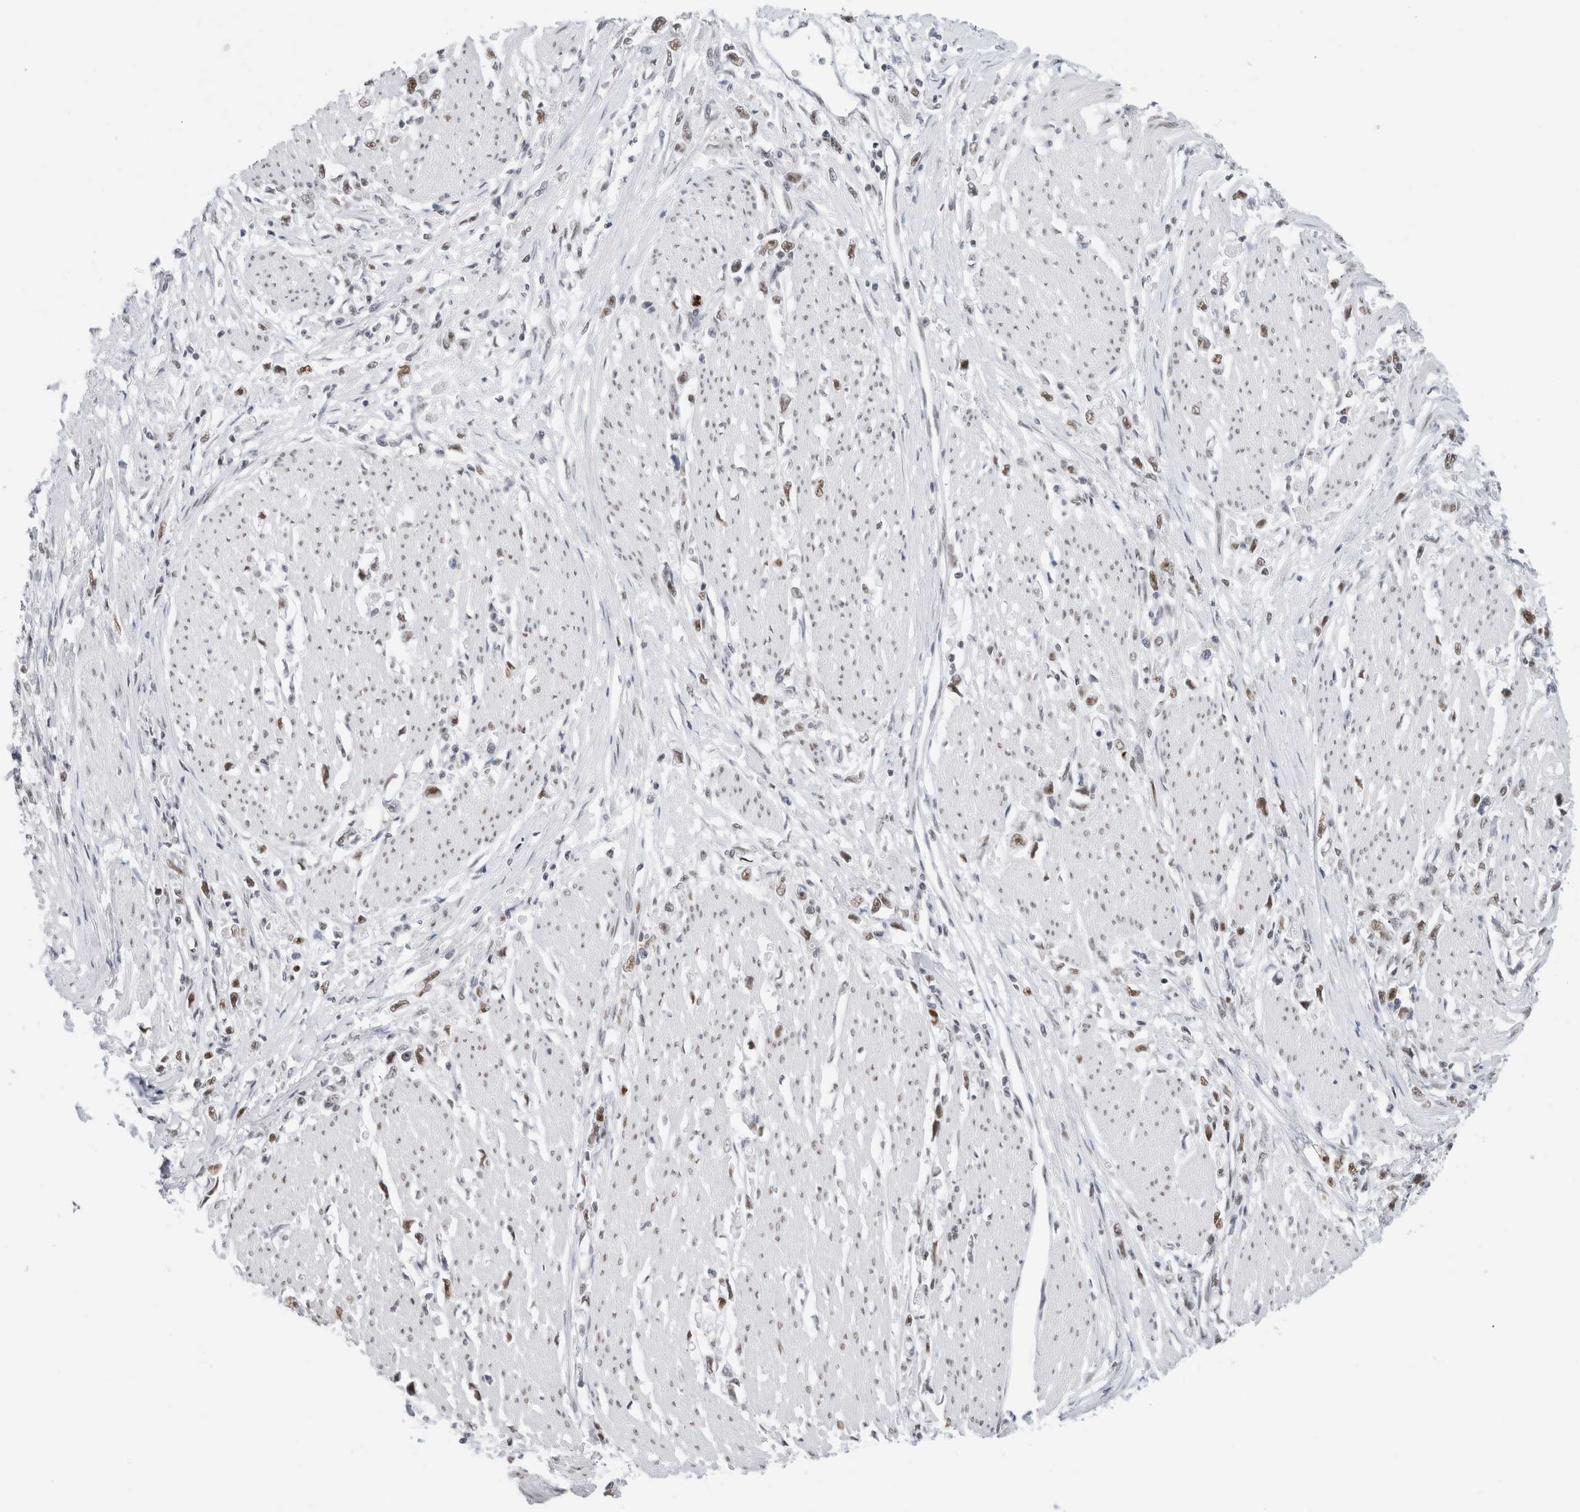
{"staining": {"intensity": "moderate", "quantity": ">75%", "location": "nuclear"}, "tissue": "stomach cancer", "cell_type": "Tumor cells", "image_type": "cancer", "snomed": [{"axis": "morphology", "description": "Adenocarcinoma, NOS"}, {"axis": "topography", "description": "Stomach"}], "caption": "Stomach adenocarcinoma stained with a protein marker displays moderate staining in tumor cells.", "gene": "COPS7A", "patient": {"sex": "female", "age": 59}}